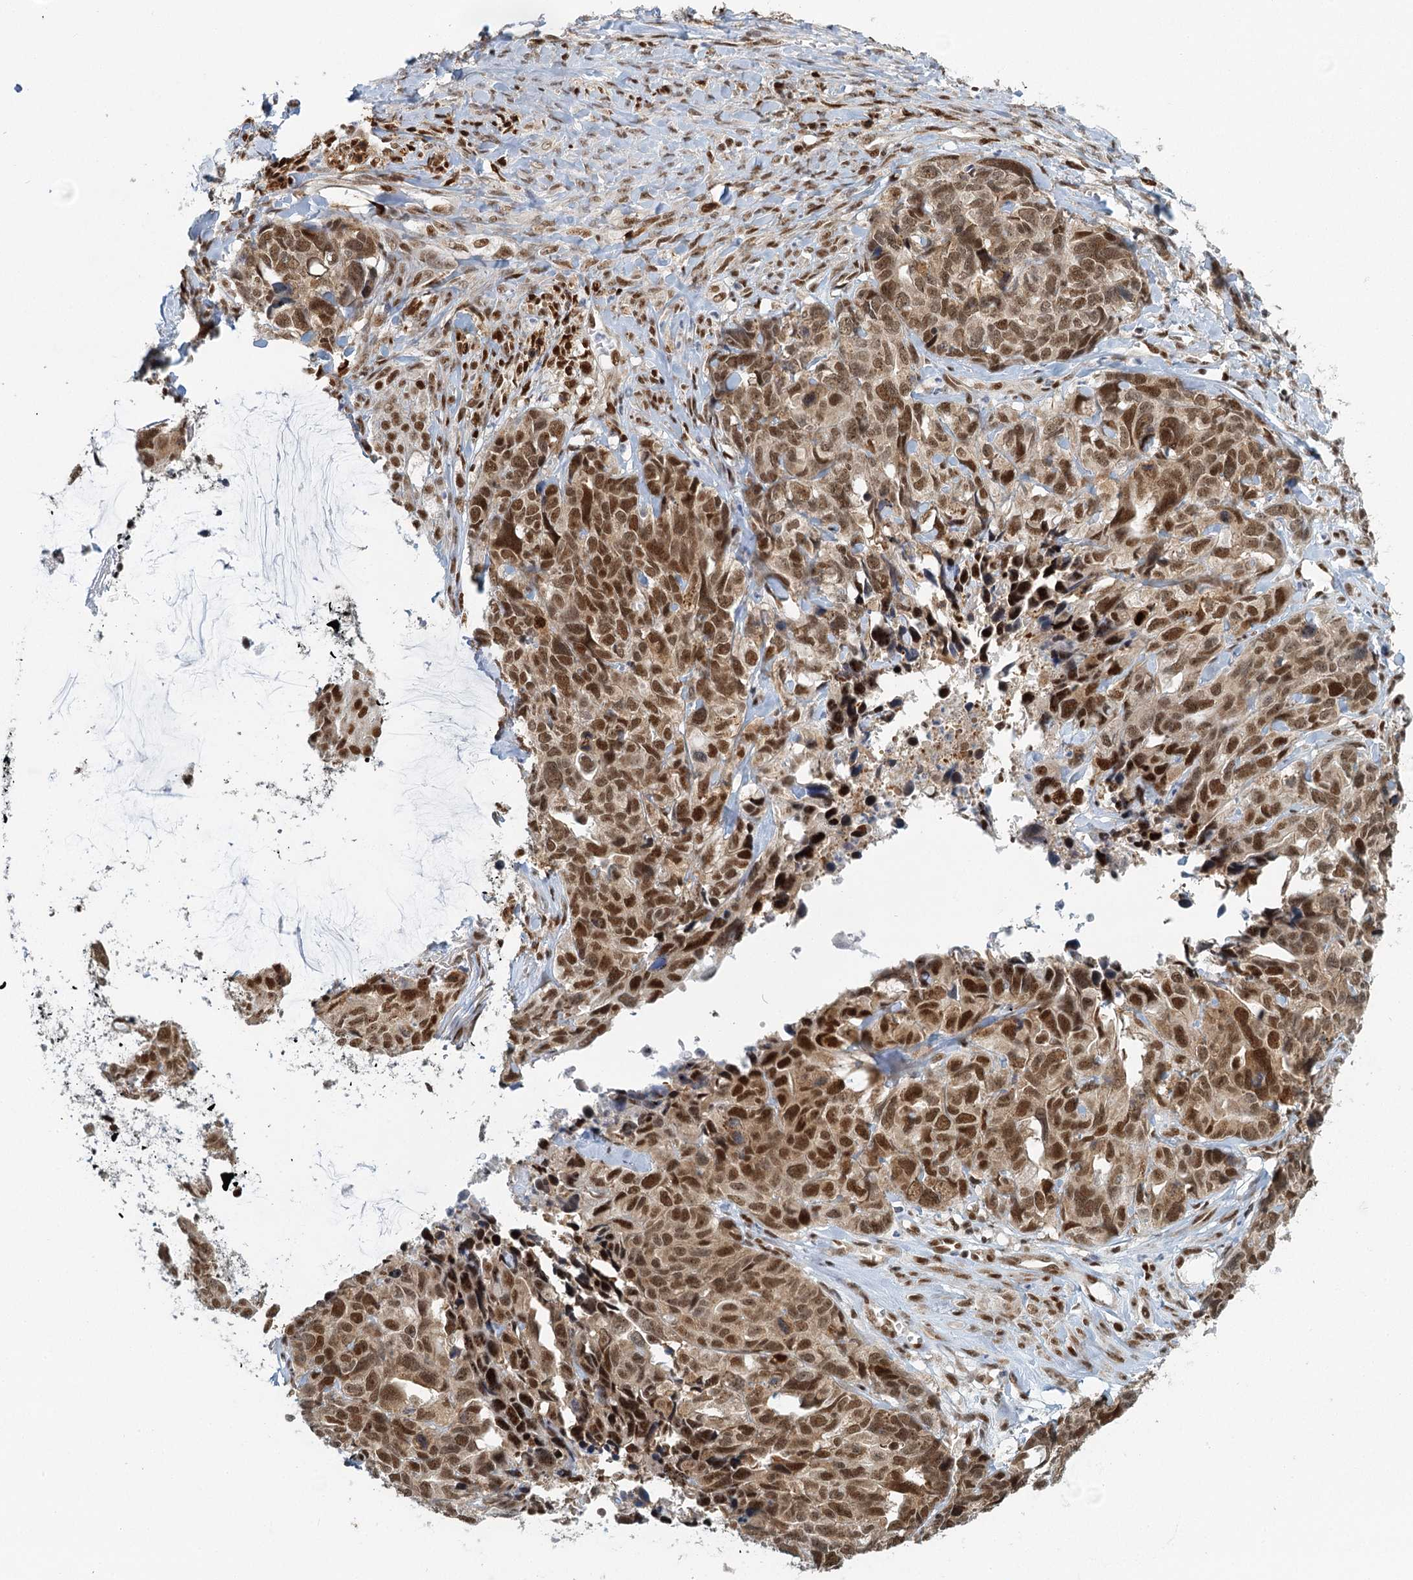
{"staining": {"intensity": "strong", "quantity": ">75%", "location": "nuclear"}, "tissue": "ovarian cancer", "cell_type": "Tumor cells", "image_type": "cancer", "snomed": [{"axis": "morphology", "description": "Cystadenocarcinoma, serous, NOS"}, {"axis": "topography", "description": "Ovary"}], "caption": "Brown immunohistochemical staining in serous cystadenocarcinoma (ovarian) demonstrates strong nuclear positivity in about >75% of tumor cells. (DAB (3,3'-diaminobenzidine) IHC with brightfield microscopy, high magnification).", "gene": "GPATCH11", "patient": {"sex": "female", "age": 79}}